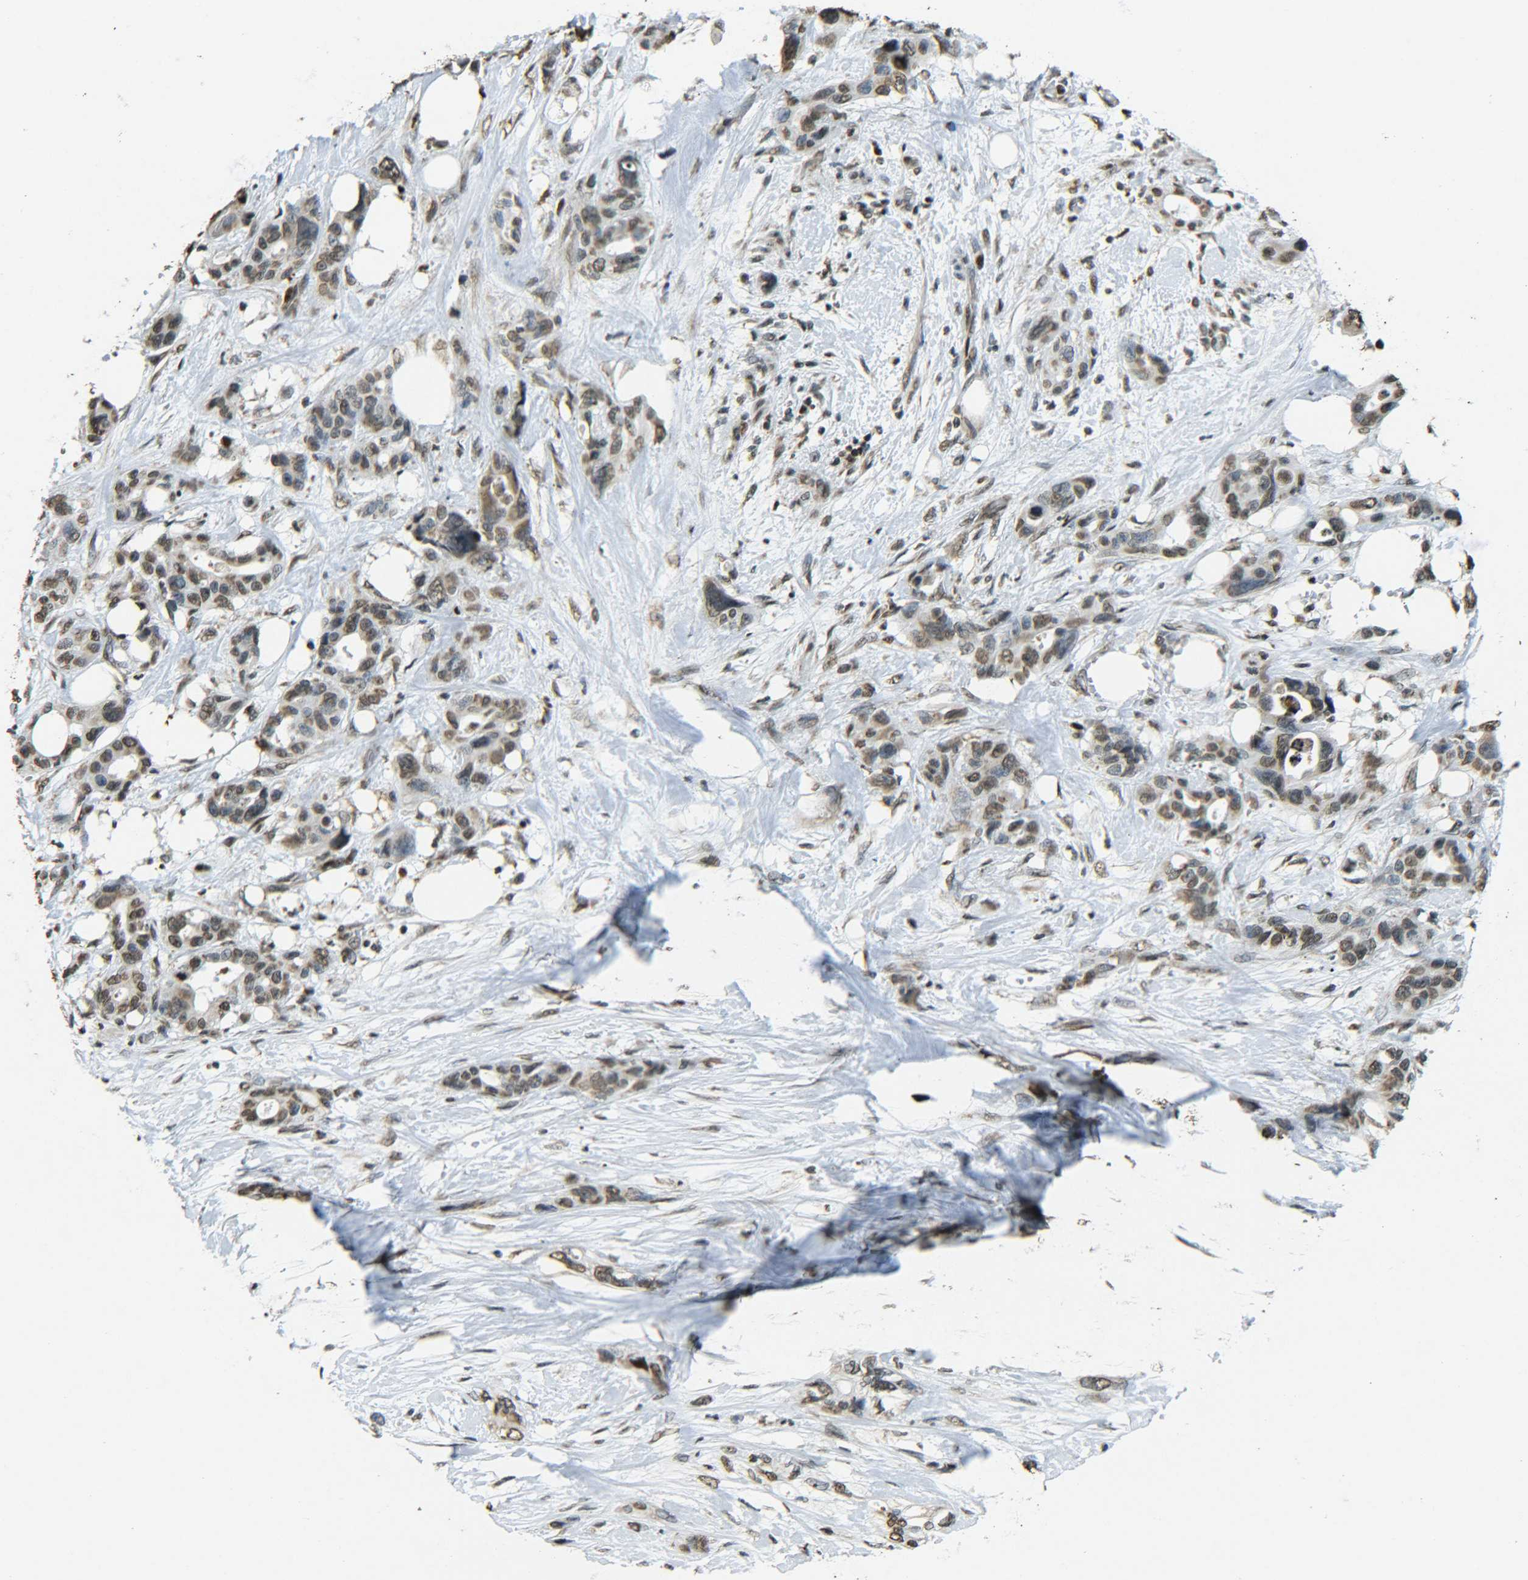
{"staining": {"intensity": "moderate", "quantity": ">75%", "location": "nuclear"}, "tissue": "pancreatic cancer", "cell_type": "Tumor cells", "image_type": "cancer", "snomed": [{"axis": "morphology", "description": "Adenocarcinoma, NOS"}, {"axis": "topography", "description": "Pancreas"}], "caption": "Moderate nuclear expression is seen in about >75% of tumor cells in pancreatic cancer.", "gene": "NEUROG2", "patient": {"sex": "male", "age": 46}}